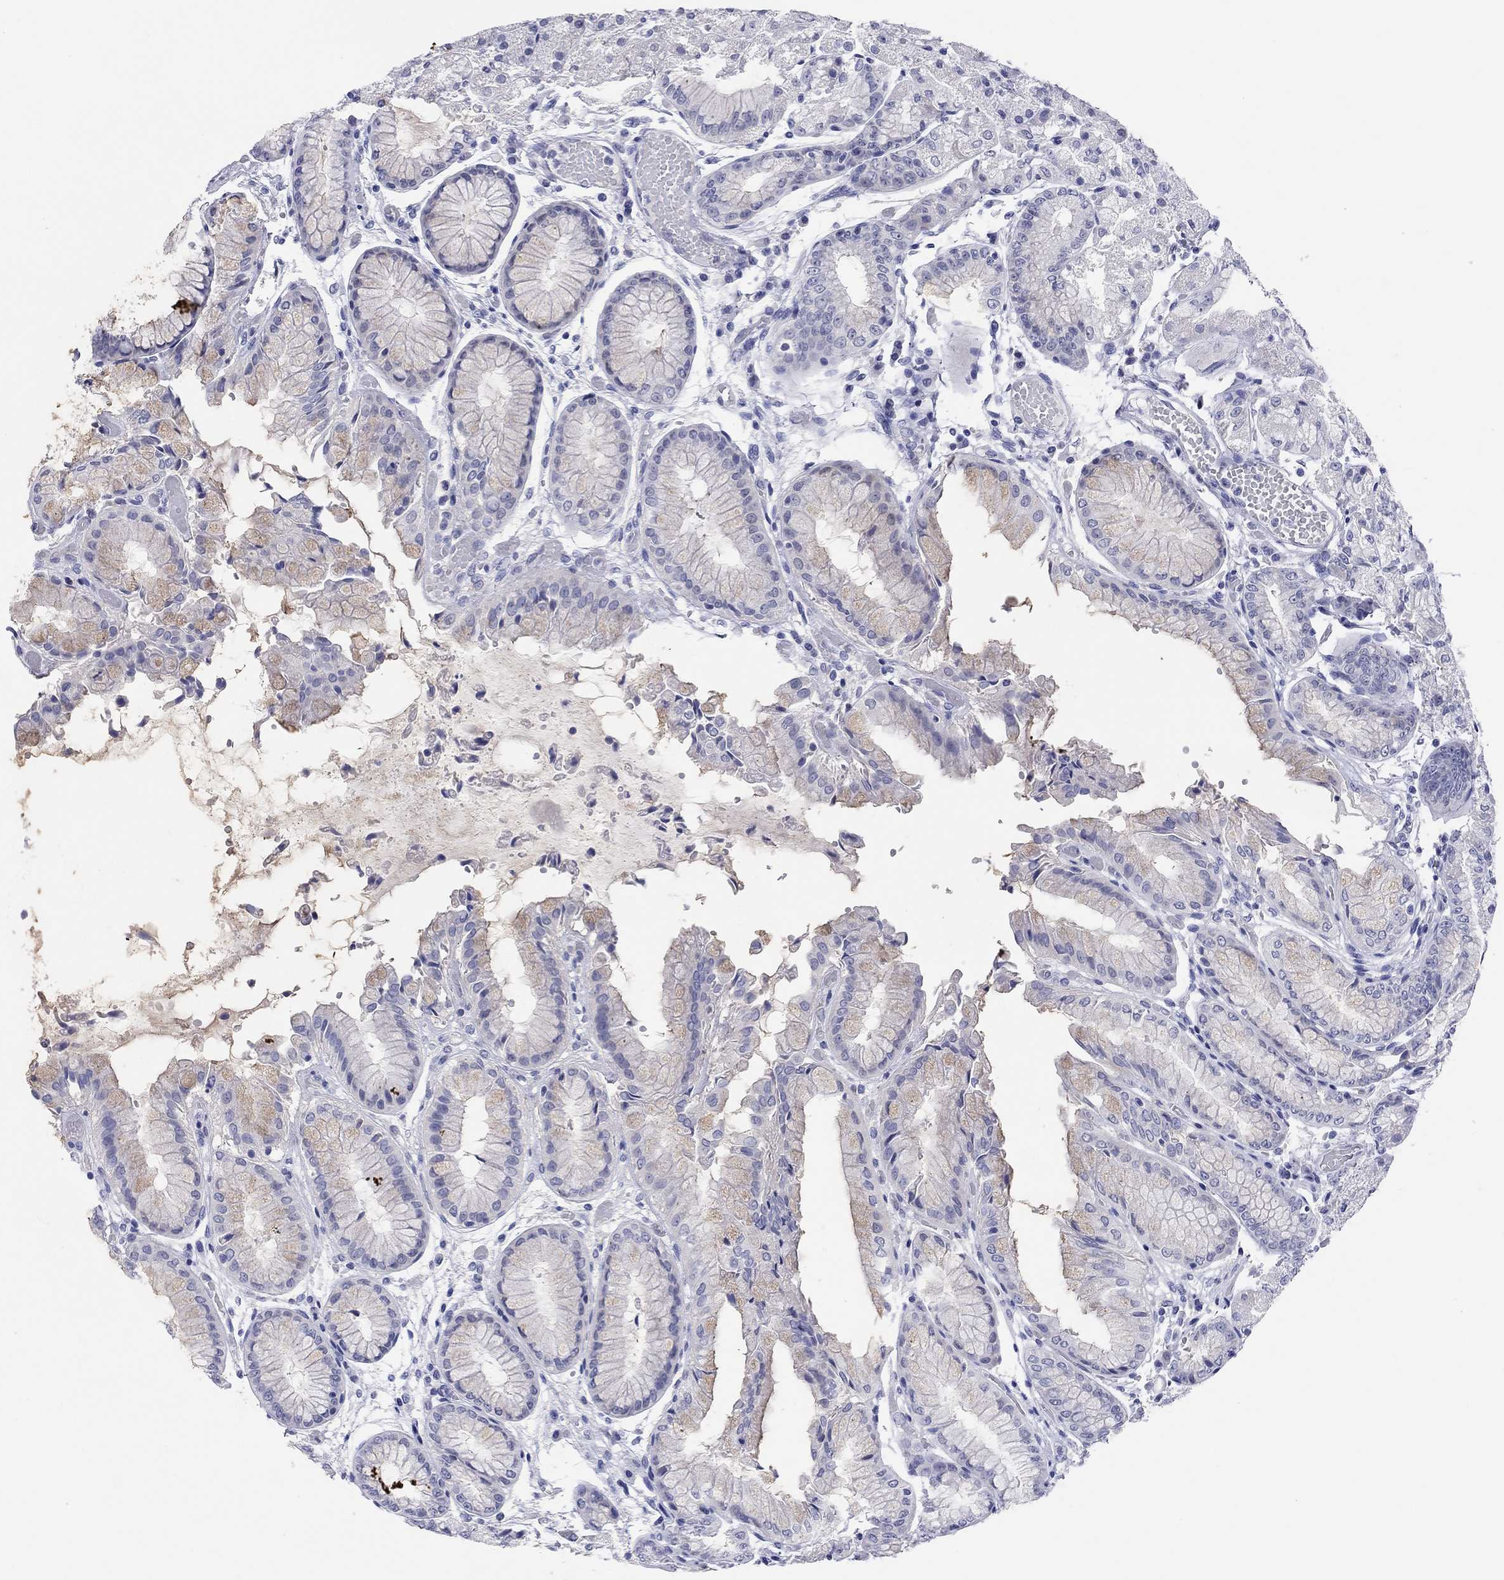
{"staining": {"intensity": "negative", "quantity": "none", "location": "none"}, "tissue": "stomach", "cell_type": "Glandular cells", "image_type": "normal", "snomed": [{"axis": "morphology", "description": "Normal tissue, NOS"}, {"axis": "topography", "description": "Stomach, upper"}], "caption": "The image exhibits no significant expression in glandular cells of stomach. The staining is performed using DAB (3,3'-diaminobenzidine) brown chromogen with nuclei counter-stained in using hematoxylin.", "gene": "ENSG00000269035", "patient": {"sex": "male", "age": 72}}